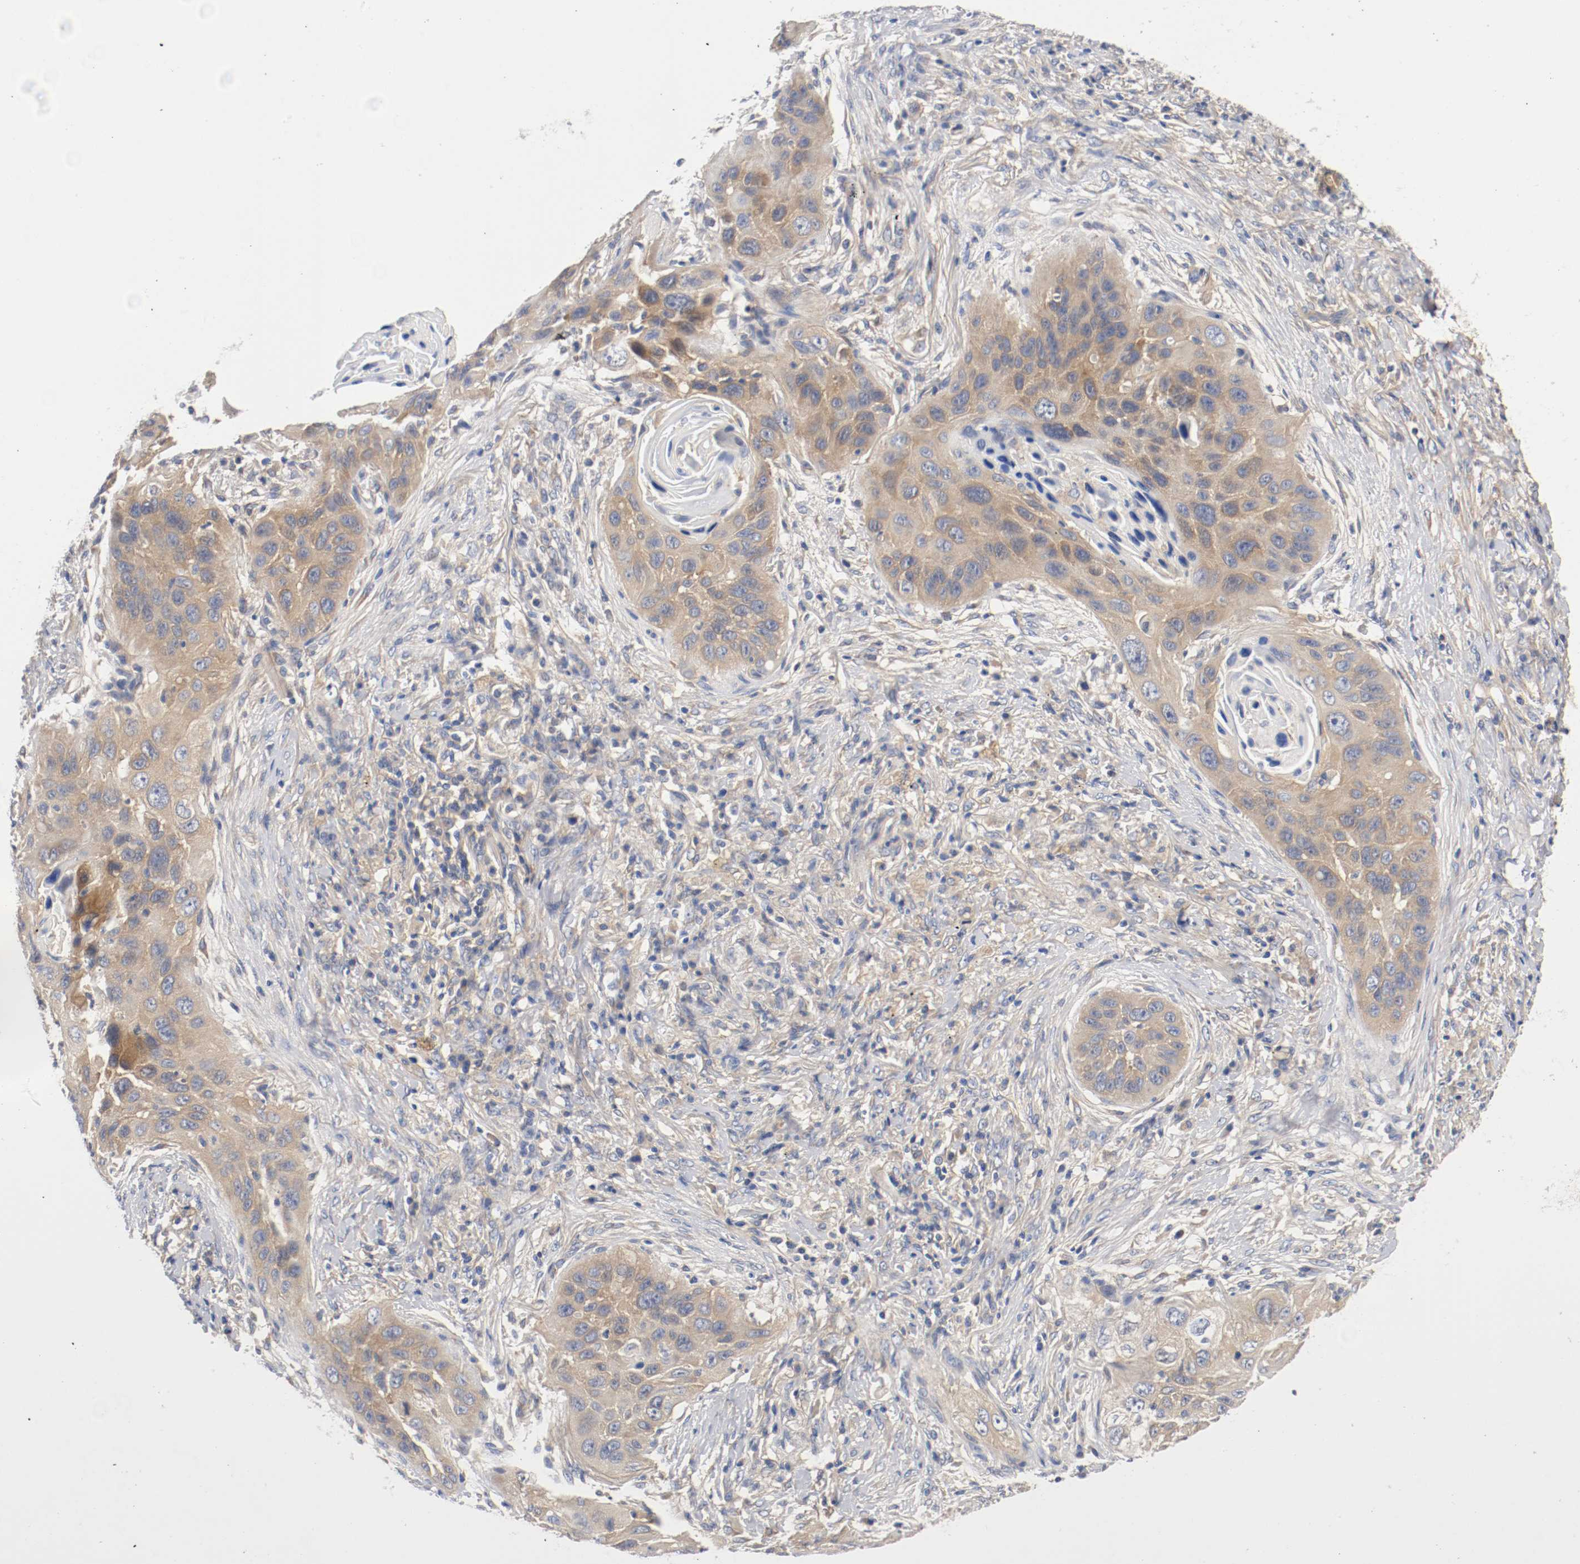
{"staining": {"intensity": "moderate", "quantity": ">75%", "location": "cytoplasmic/membranous"}, "tissue": "lung cancer", "cell_type": "Tumor cells", "image_type": "cancer", "snomed": [{"axis": "morphology", "description": "Squamous cell carcinoma, NOS"}, {"axis": "topography", "description": "Lung"}], "caption": "Immunohistochemical staining of human squamous cell carcinoma (lung) reveals medium levels of moderate cytoplasmic/membranous protein staining in about >75% of tumor cells.", "gene": "HGS", "patient": {"sex": "female", "age": 67}}